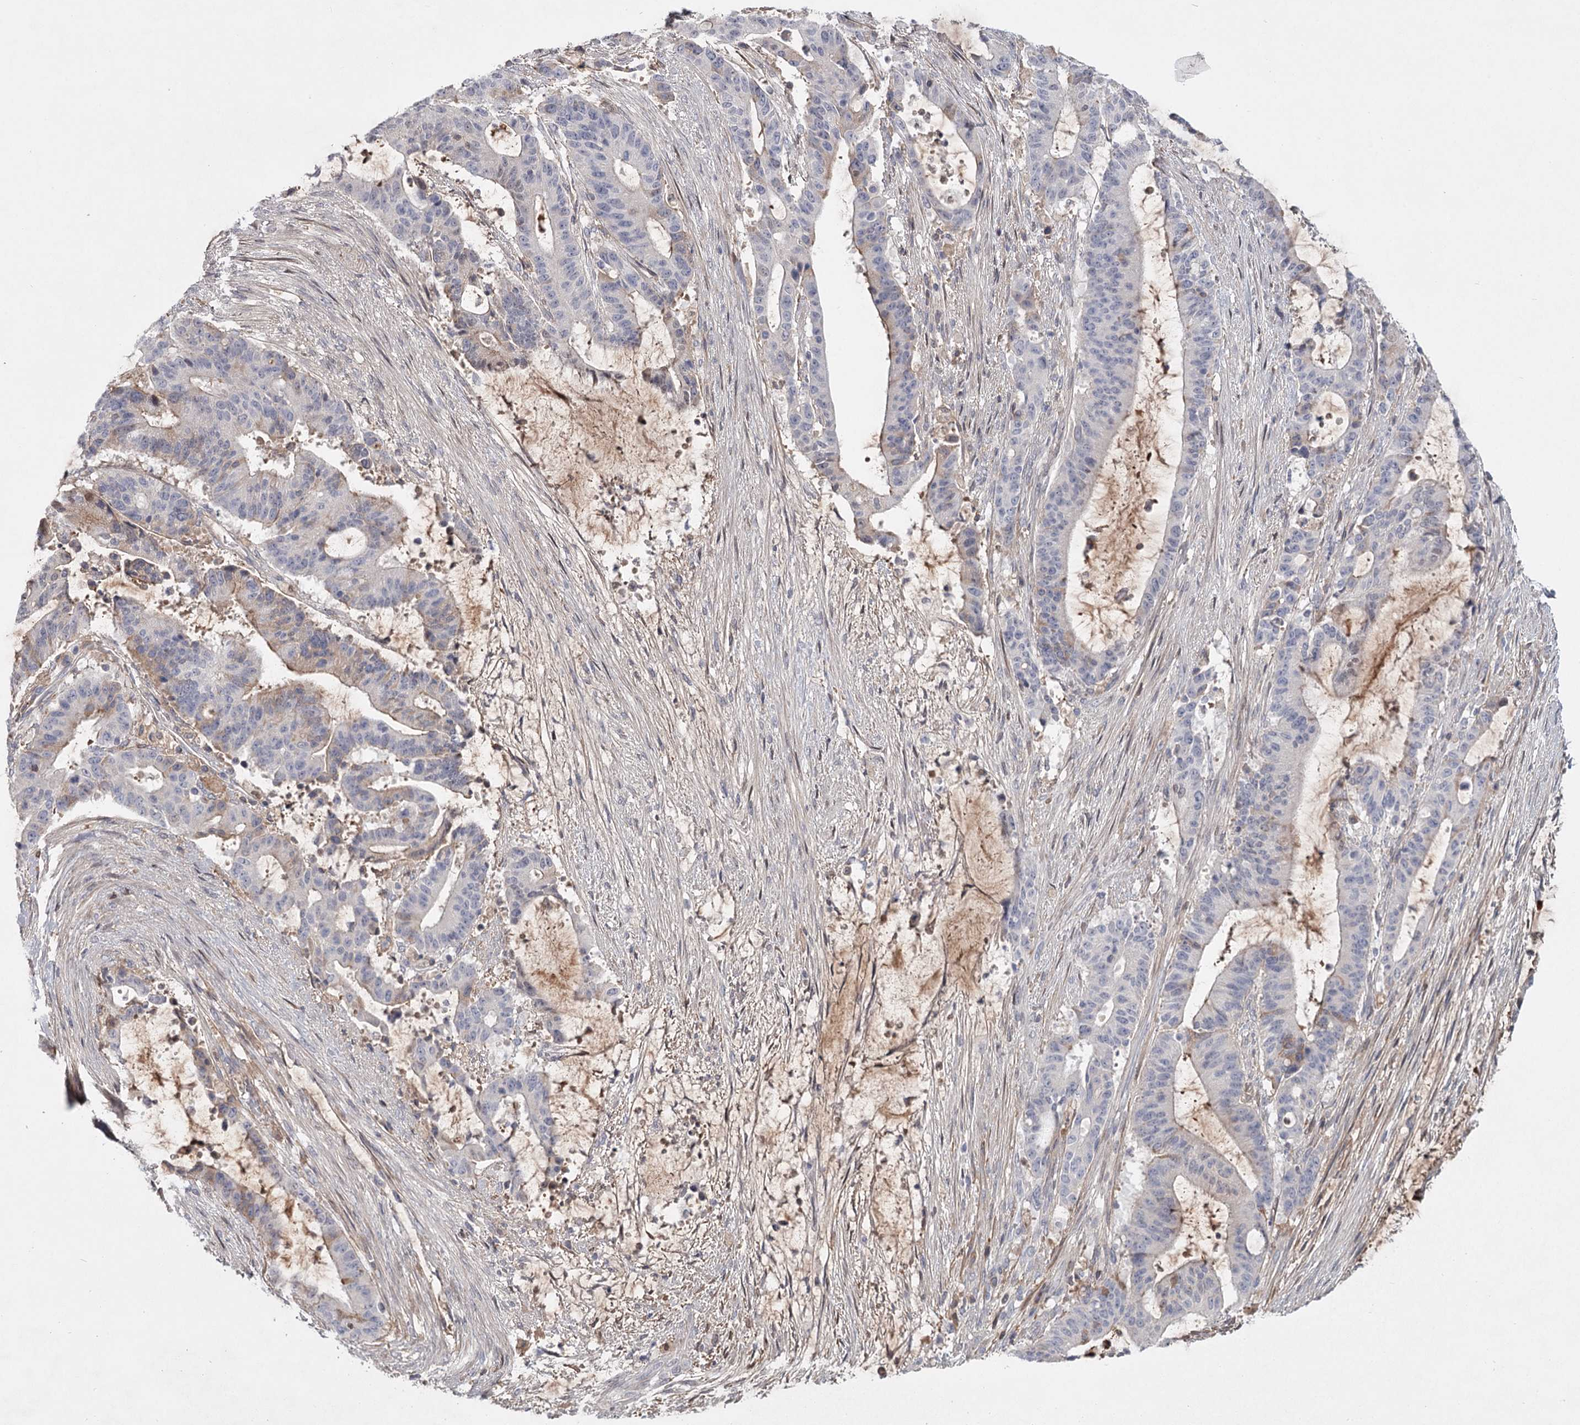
{"staining": {"intensity": "weak", "quantity": "<25%", "location": "cytoplasmic/membranous"}, "tissue": "liver cancer", "cell_type": "Tumor cells", "image_type": "cancer", "snomed": [{"axis": "morphology", "description": "Normal tissue, NOS"}, {"axis": "morphology", "description": "Cholangiocarcinoma"}, {"axis": "topography", "description": "Liver"}, {"axis": "topography", "description": "Peripheral nerve tissue"}], "caption": "IHC micrograph of neoplastic tissue: human cholangiocarcinoma (liver) stained with DAB (3,3'-diaminobenzidine) exhibits no significant protein expression in tumor cells.", "gene": "DHRS9", "patient": {"sex": "female", "age": 73}}